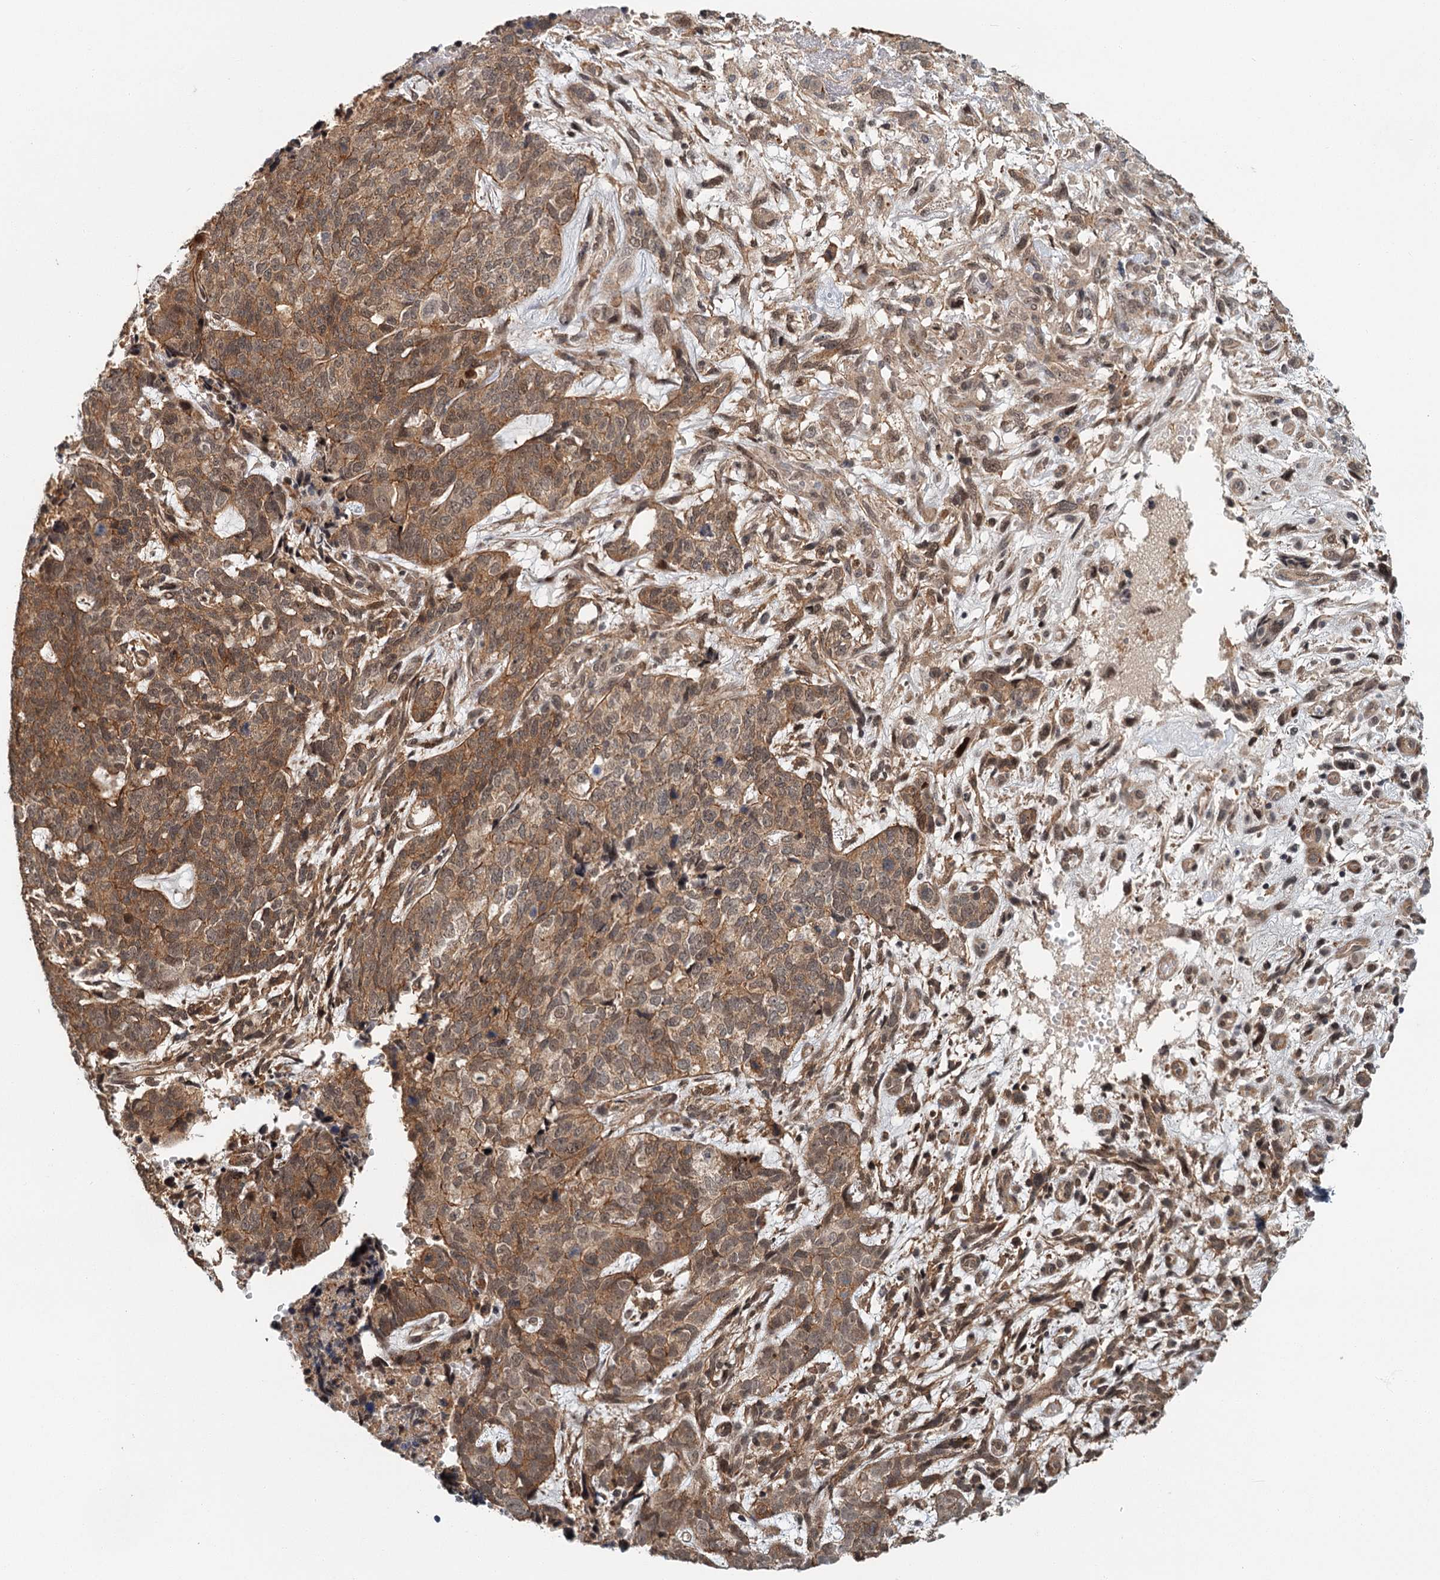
{"staining": {"intensity": "moderate", "quantity": ">75%", "location": "cytoplasmic/membranous,nuclear"}, "tissue": "cervical cancer", "cell_type": "Tumor cells", "image_type": "cancer", "snomed": [{"axis": "morphology", "description": "Squamous cell carcinoma, NOS"}, {"axis": "topography", "description": "Cervix"}], "caption": "This micrograph exhibits IHC staining of cervical squamous cell carcinoma, with medium moderate cytoplasmic/membranous and nuclear expression in about >75% of tumor cells.", "gene": "TAS2R42", "patient": {"sex": "female", "age": 63}}